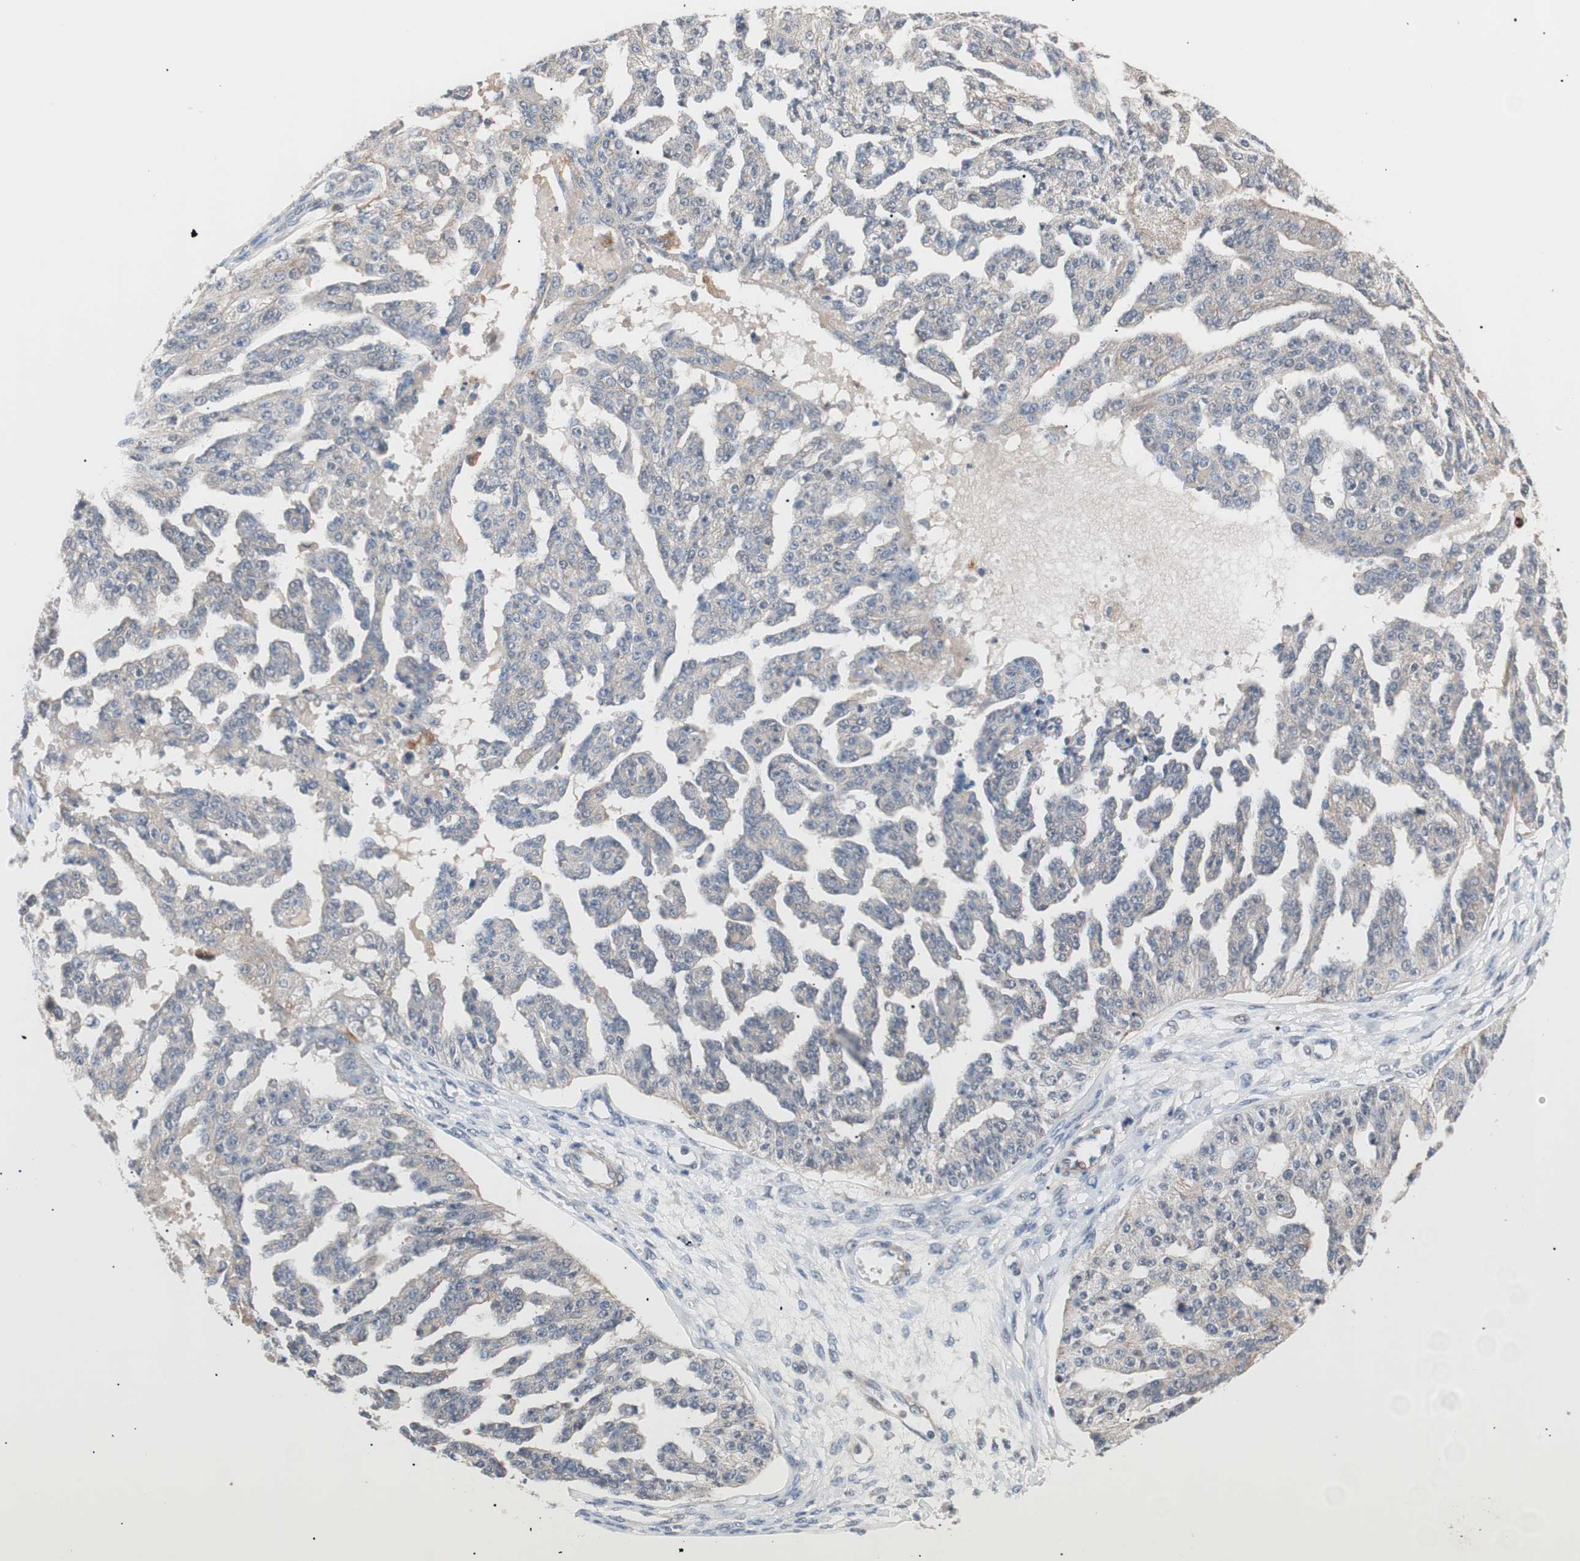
{"staining": {"intensity": "weak", "quantity": "<25%", "location": "cytoplasmic/membranous"}, "tissue": "ovarian cancer", "cell_type": "Tumor cells", "image_type": "cancer", "snomed": [{"axis": "morphology", "description": "Cystadenocarcinoma, serous, NOS"}, {"axis": "topography", "description": "Ovary"}], "caption": "This is a image of IHC staining of ovarian cancer, which shows no expression in tumor cells.", "gene": "LITAF", "patient": {"sex": "female", "age": 58}}